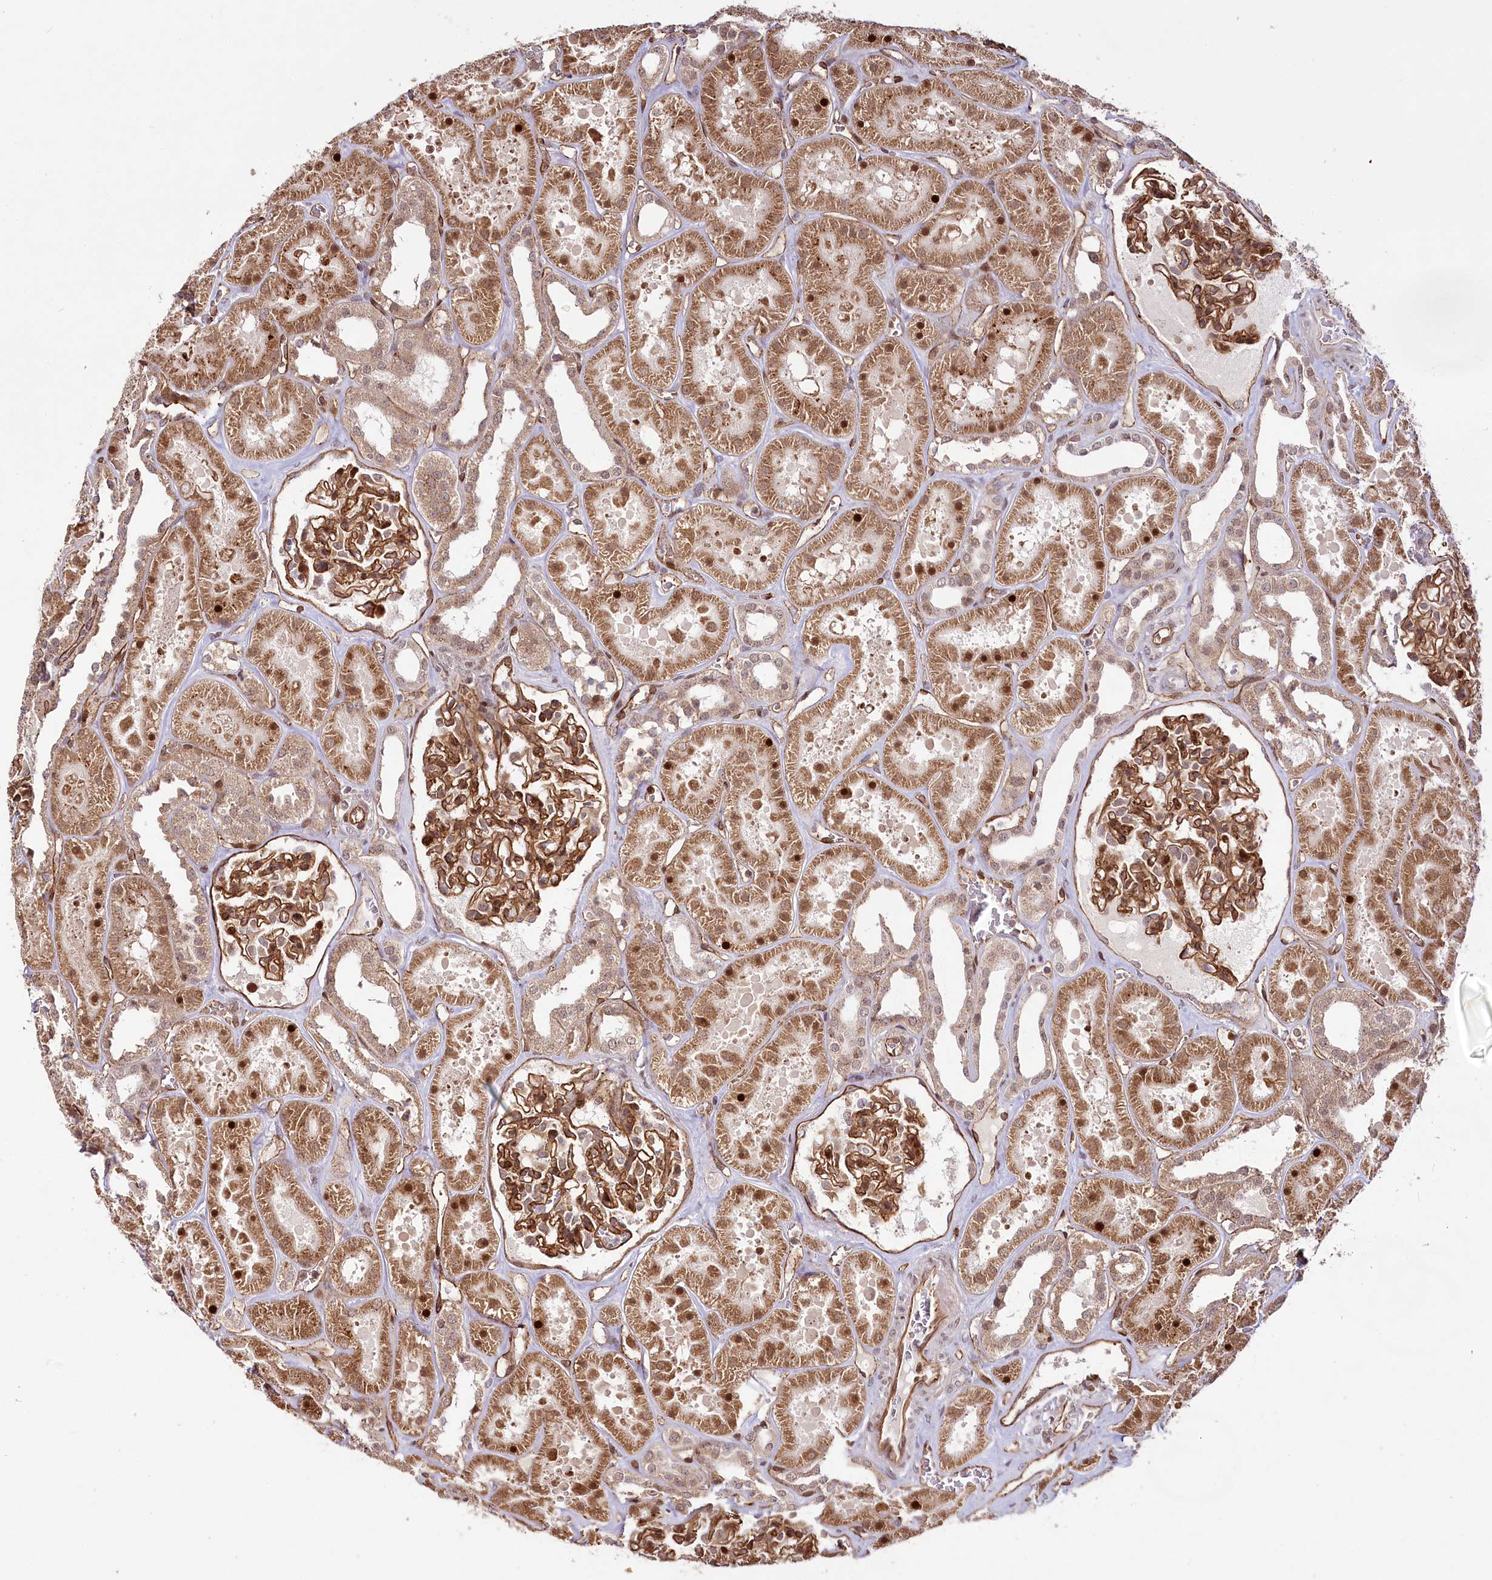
{"staining": {"intensity": "moderate", "quantity": ">75%", "location": "cytoplasmic/membranous,nuclear"}, "tissue": "kidney", "cell_type": "Cells in glomeruli", "image_type": "normal", "snomed": [{"axis": "morphology", "description": "Normal tissue, NOS"}, {"axis": "topography", "description": "Kidney"}], "caption": "IHC micrograph of normal kidney stained for a protein (brown), which shows medium levels of moderate cytoplasmic/membranous,nuclear positivity in approximately >75% of cells in glomeruli.", "gene": "COPG1", "patient": {"sex": "female", "age": 41}}